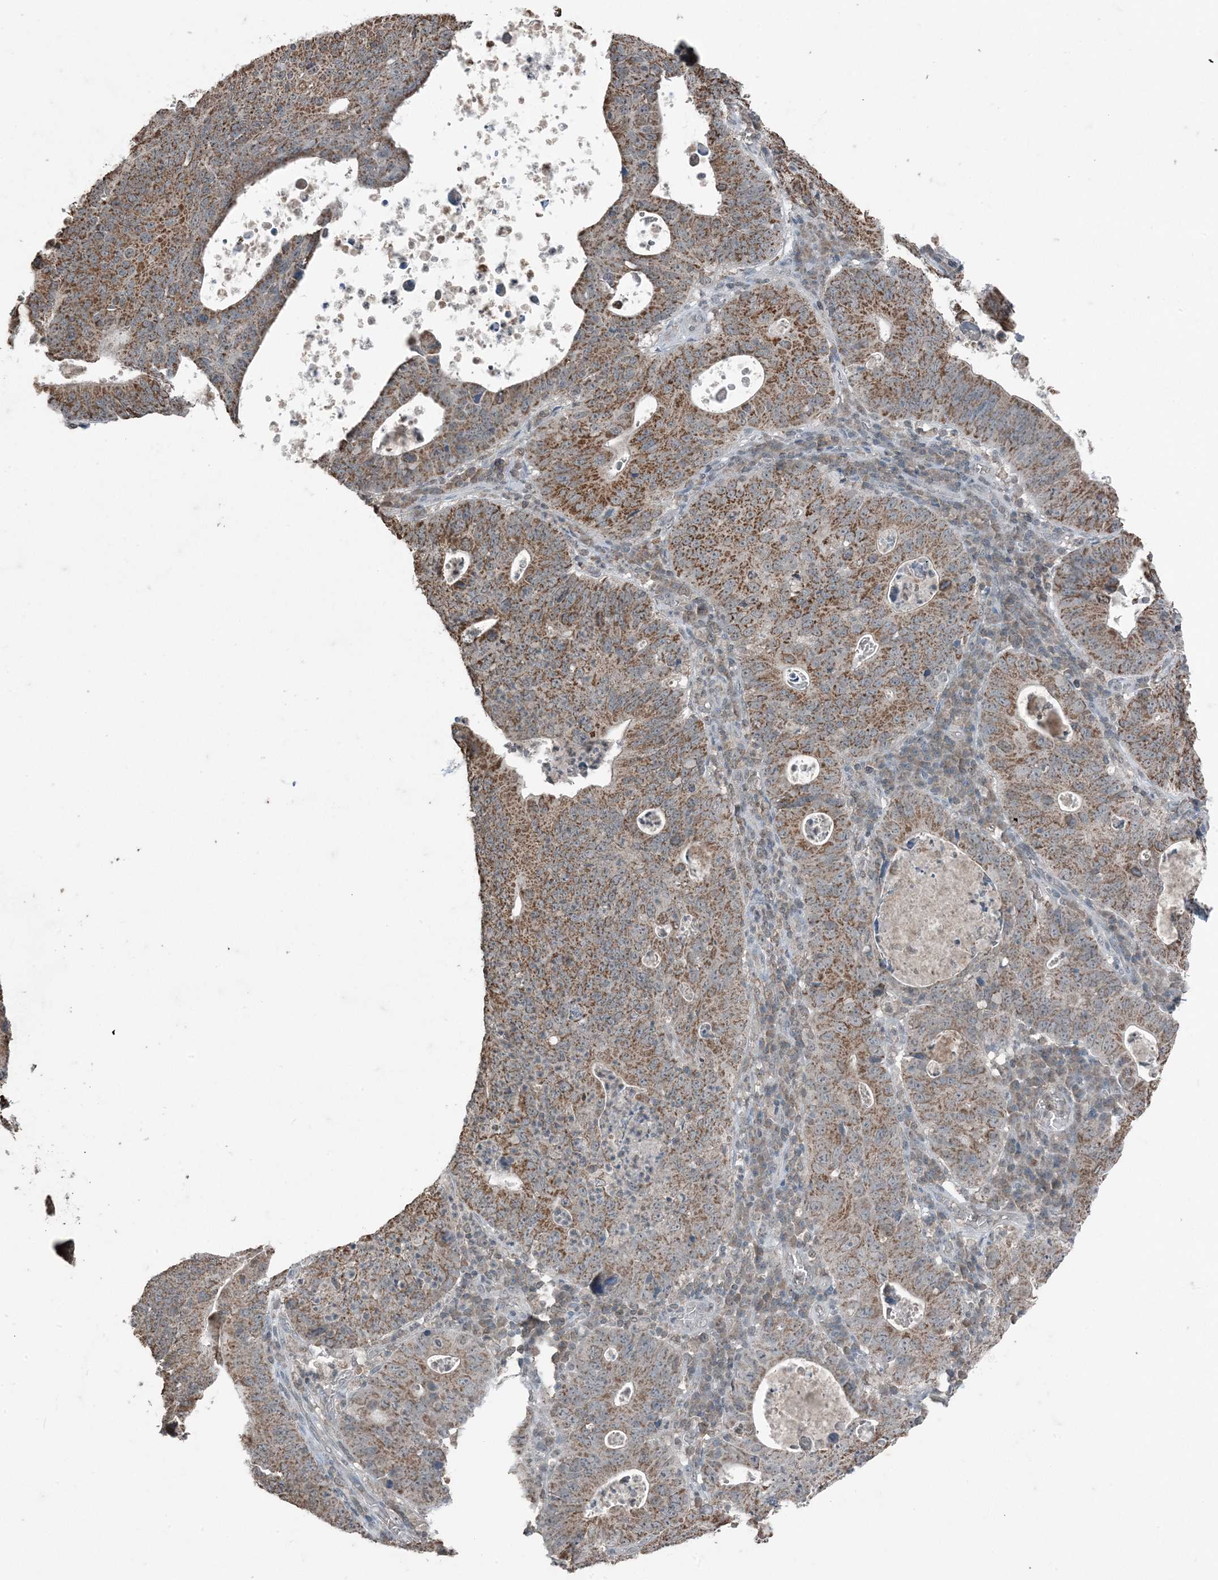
{"staining": {"intensity": "moderate", "quantity": ">75%", "location": "cytoplasmic/membranous"}, "tissue": "stomach cancer", "cell_type": "Tumor cells", "image_type": "cancer", "snomed": [{"axis": "morphology", "description": "Adenocarcinoma, NOS"}, {"axis": "topography", "description": "Stomach"}], "caption": "Immunohistochemistry (IHC) micrograph of neoplastic tissue: human adenocarcinoma (stomach) stained using immunohistochemistry (IHC) reveals medium levels of moderate protein expression localized specifically in the cytoplasmic/membranous of tumor cells, appearing as a cytoplasmic/membranous brown color.", "gene": "GNL1", "patient": {"sex": "male", "age": 59}}